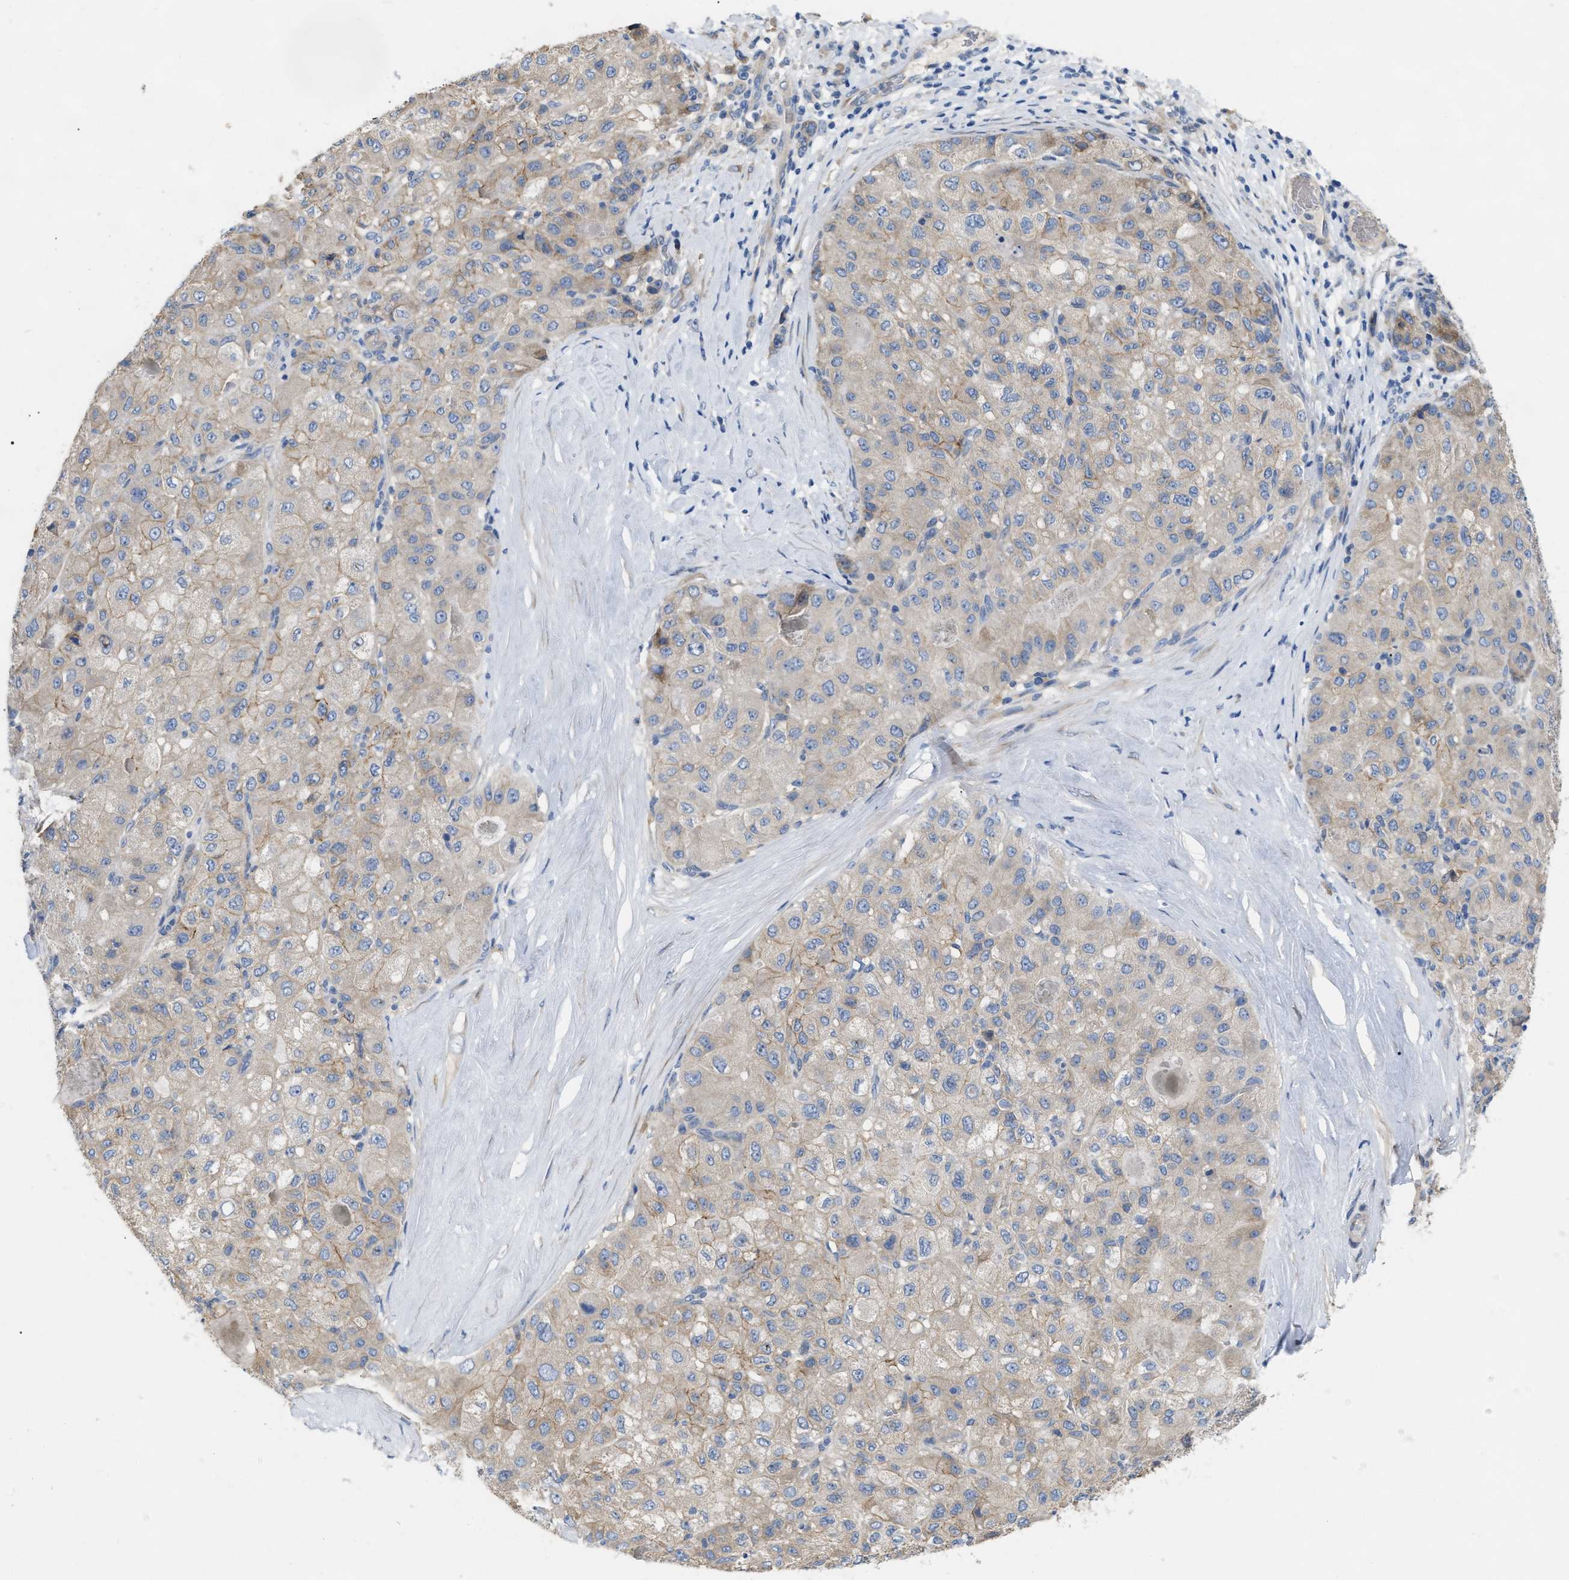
{"staining": {"intensity": "weak", "quantity": ">75%", "location": "cytoplasmic/membranous"}, "tissue": "liver cancer", "cell_type": "Tumor cells", "image_type": "cancer", "snomed": [{"axis": "morphology", "description": "Carcinoma, Hepatocellular, NOS"}, {"axis": "topography", "description": "Liver"}], "caption": "Human liver cancer (hepatocellular carcinoma) stained with a brown dye displays weak cytoplasmic/membranous positive expression in about >75% of tumor cells.", "gene": "DHX58", "patient": {"sex": "male", "age": 80}}